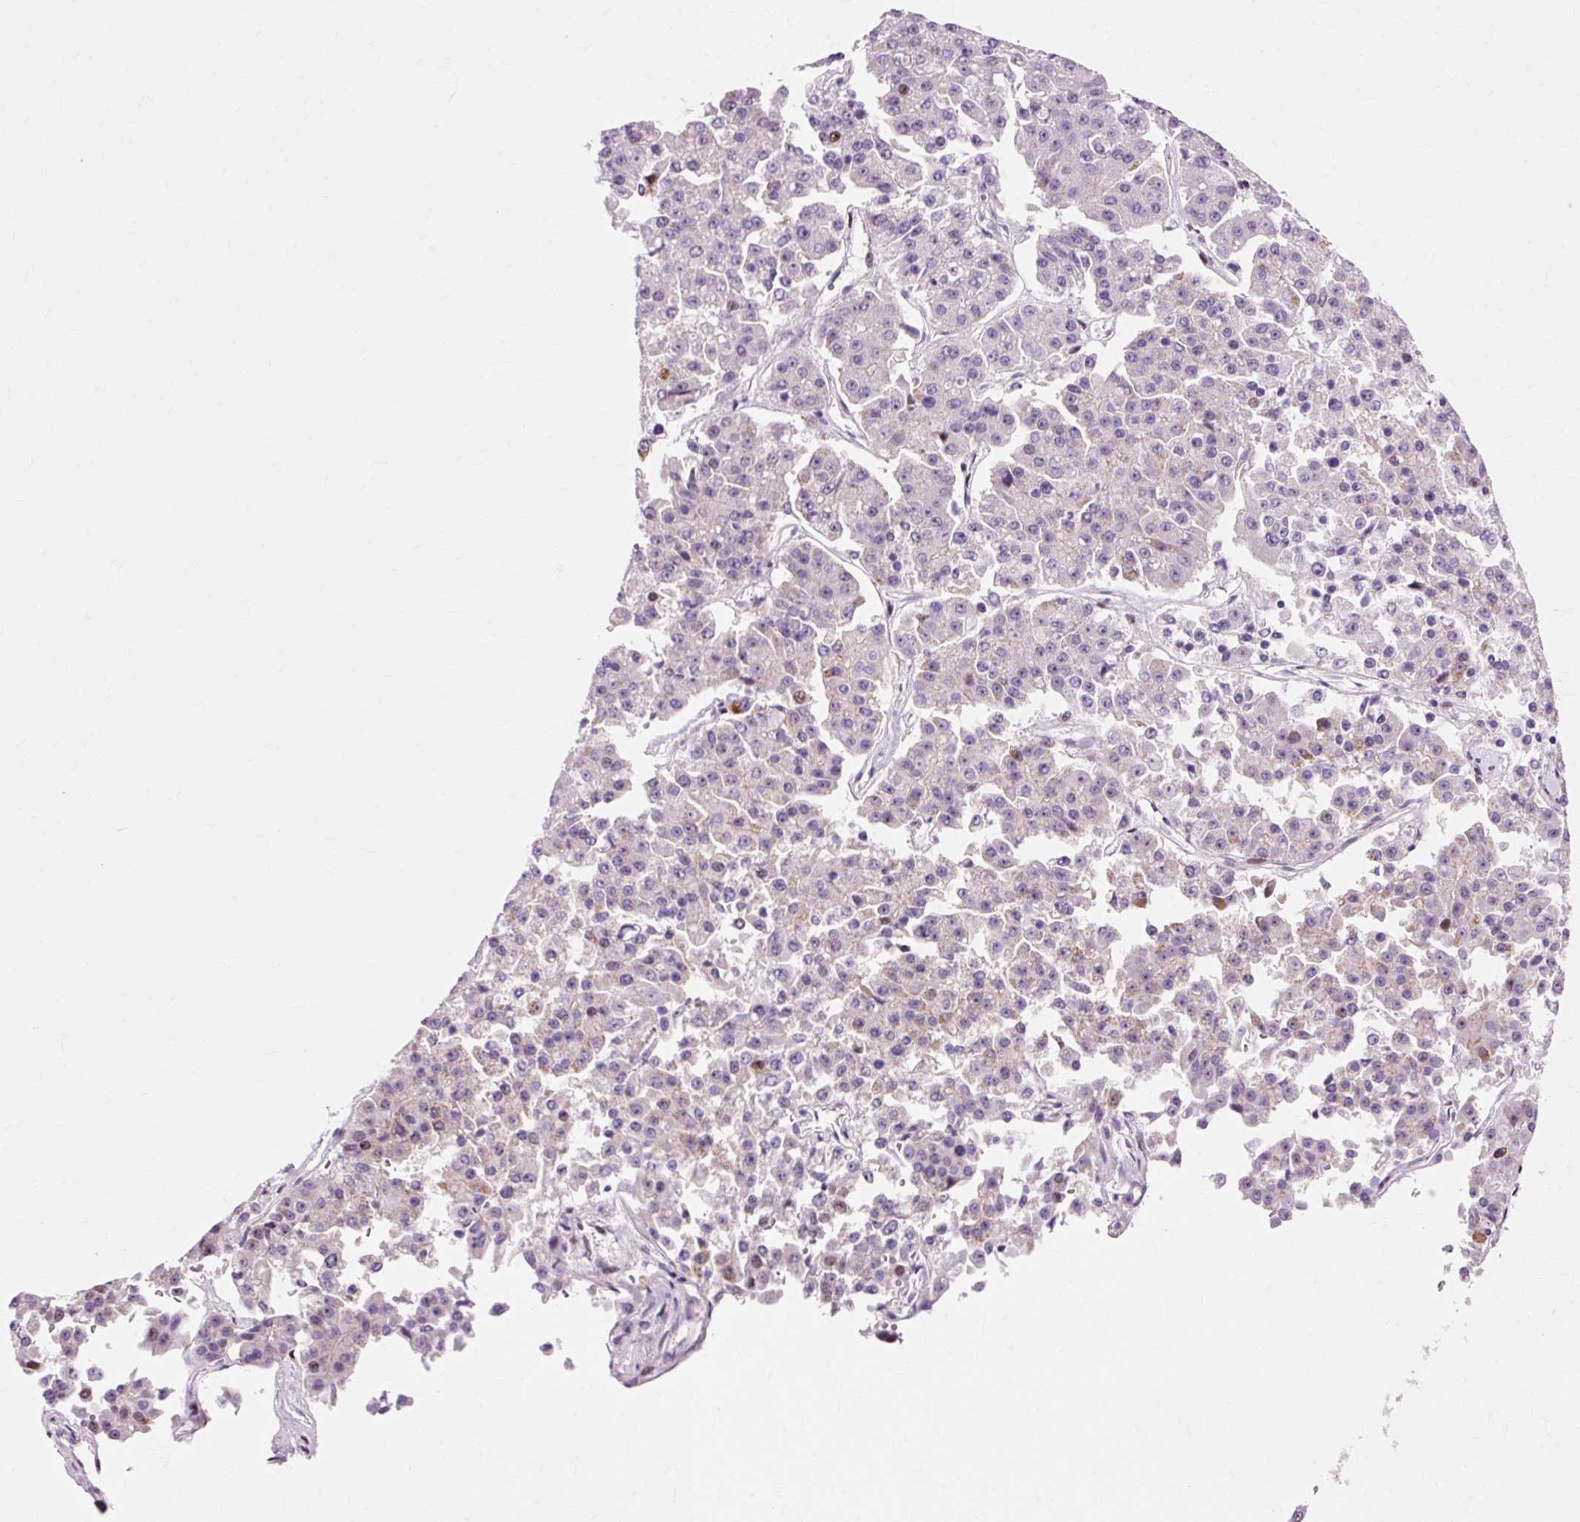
{"staining": {"intensity": "weak", "quantity": "<25%", "location": "nuclear"}, "tissue": "pancreatic cancer", "cell_type": "Tumor cells", "image_type": "cancer", "snomed": [{"axis": "morphology", "description": "Adenocarcinoma, NOS"}, {"axis": "topography", "description": "Pancreas"}], "caption": "Pancreatic adenocarcinoma was stained to show a protein in brown. There is no significant positivity in tumor cells.", "gene": "MACROD2", "patient": {"sex": "male", "age": 50}}